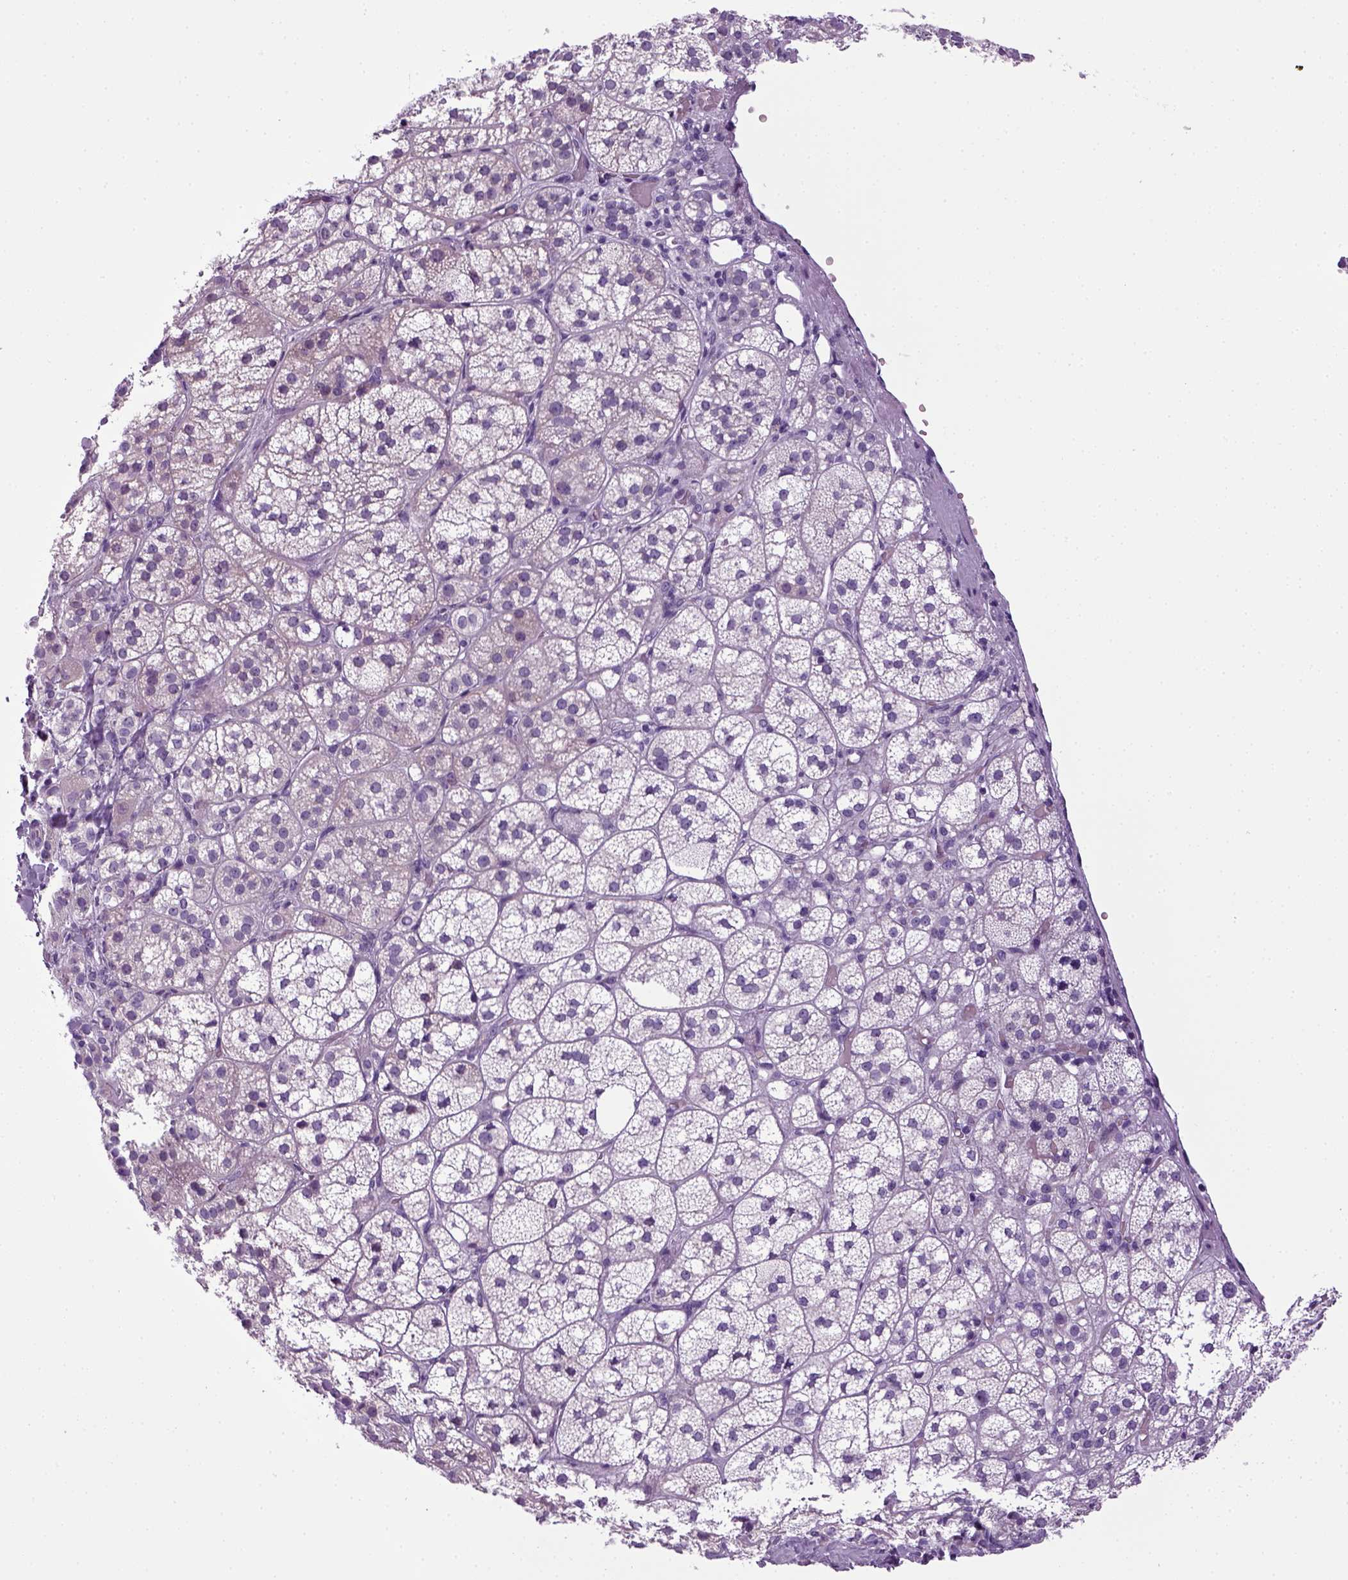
{"staining": {"intensity": "negative", "quantity": "none", "location": "none"}, "tissue": "adrenal gland", "cell_type": "Glandular cells", "image_type": "normal", "snomed": [{"axis": "morphology", "description": "Normal tissue, NOS"}, {"axis": "topography", "description": "Adrenal gland"}], "caption": "IHC micrograph of benign human adrenal gland stained for a protein (brown), which exhibits no positivity in glandular cells.", "gene": "HMCN2", "patient": {"sex": "female", "age": 60}}